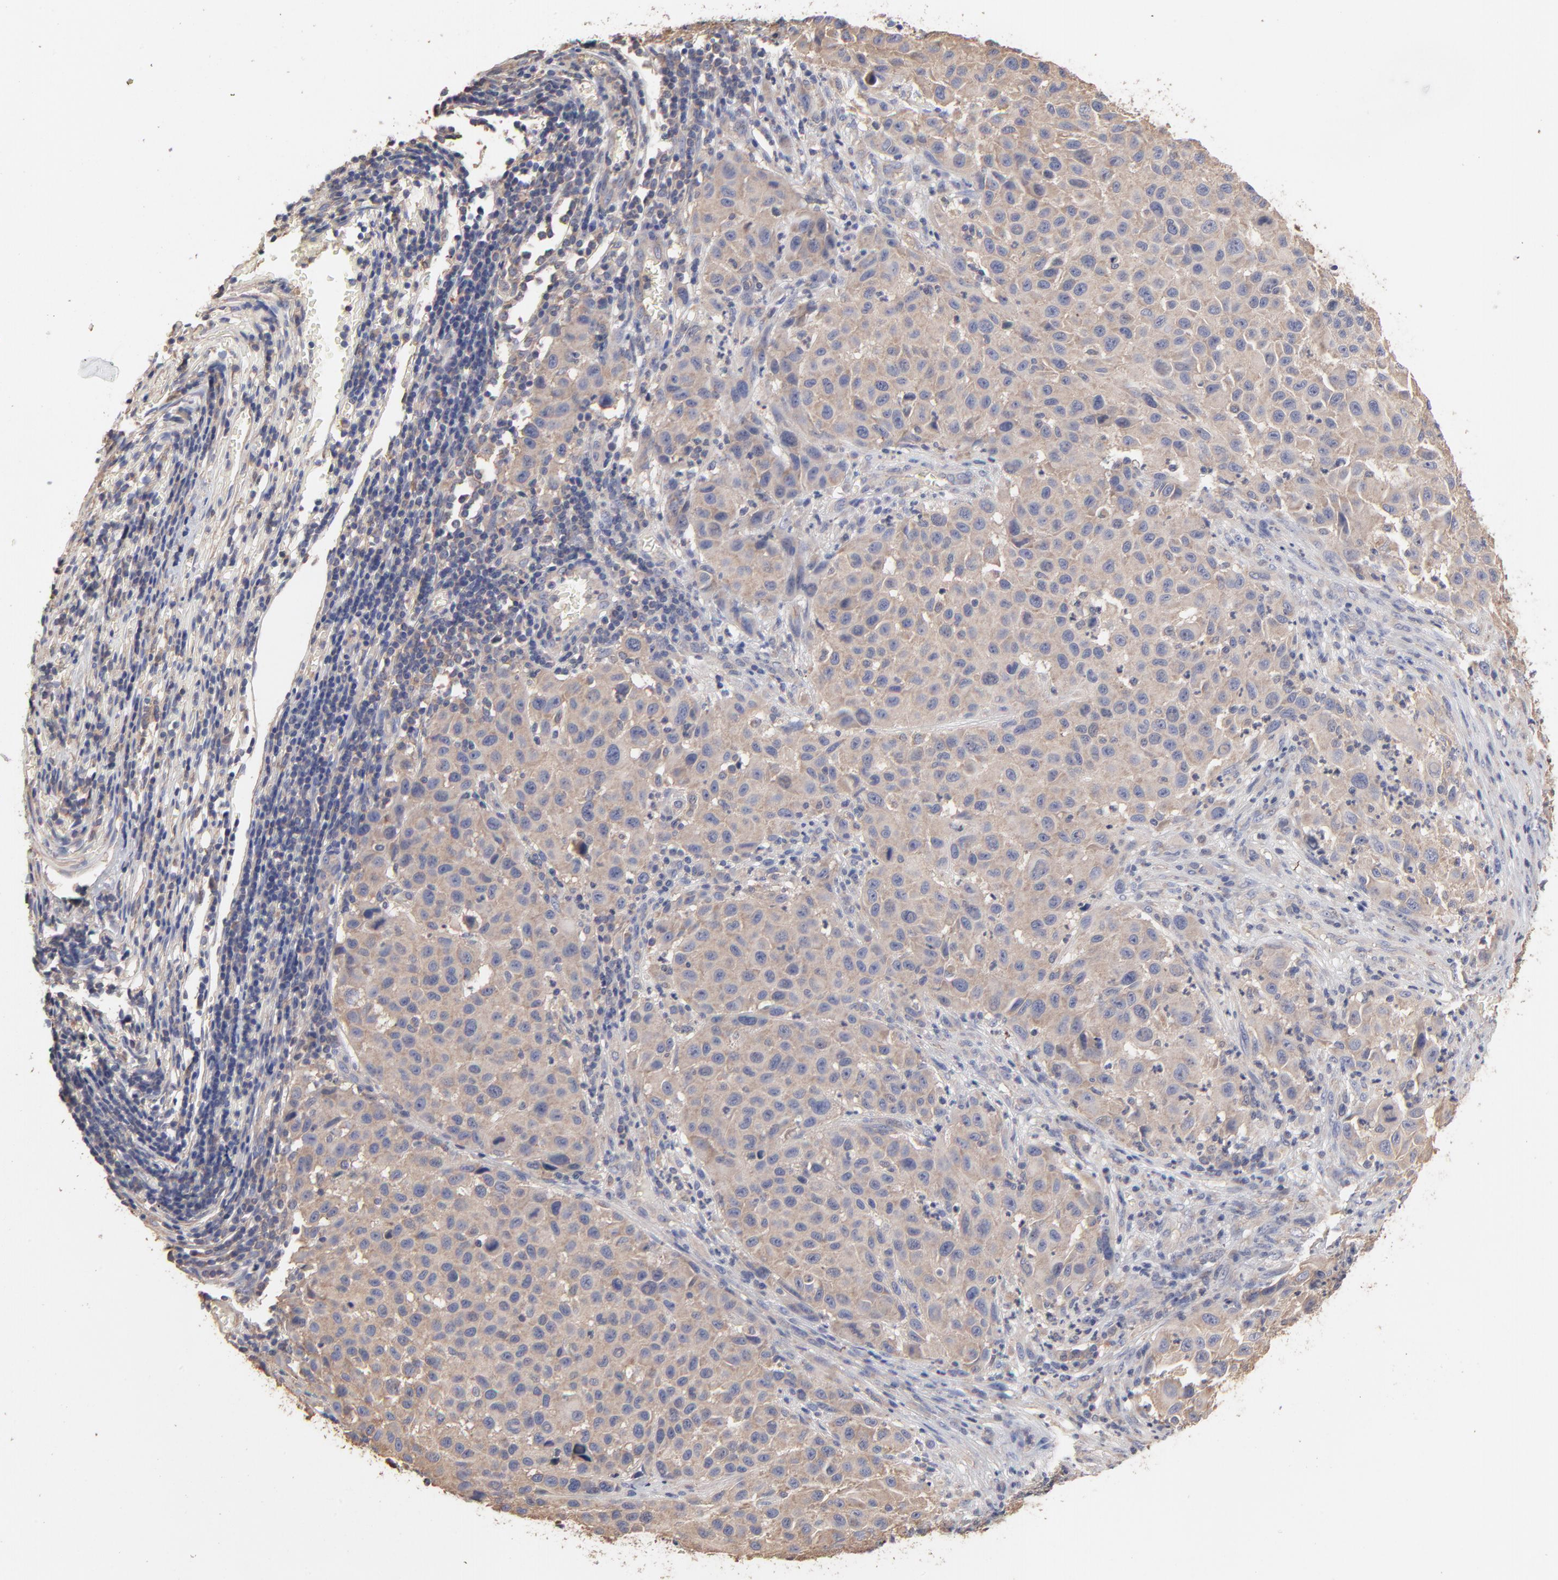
{"staining": {"intensity": "moderate", "quantity": ">75%", "location": "cytoplasmic/membranous"}, "tissue": "melanoma", "cell_type": "Tumor cells", "image_type": "cancer", "snomed": [{"axis": "morphology", "description": "Malignant melanoma, Metastatic site"}, {"axis": "topography", "description": "Lymph node"}], "caption": "A medium amount of moderate cytoplasmic/membranous staining is identified in about >75% of tumor cells in melanoma tissue.", "gene": "TANGO2", "patient": {"sex": "male", "age": 61}}